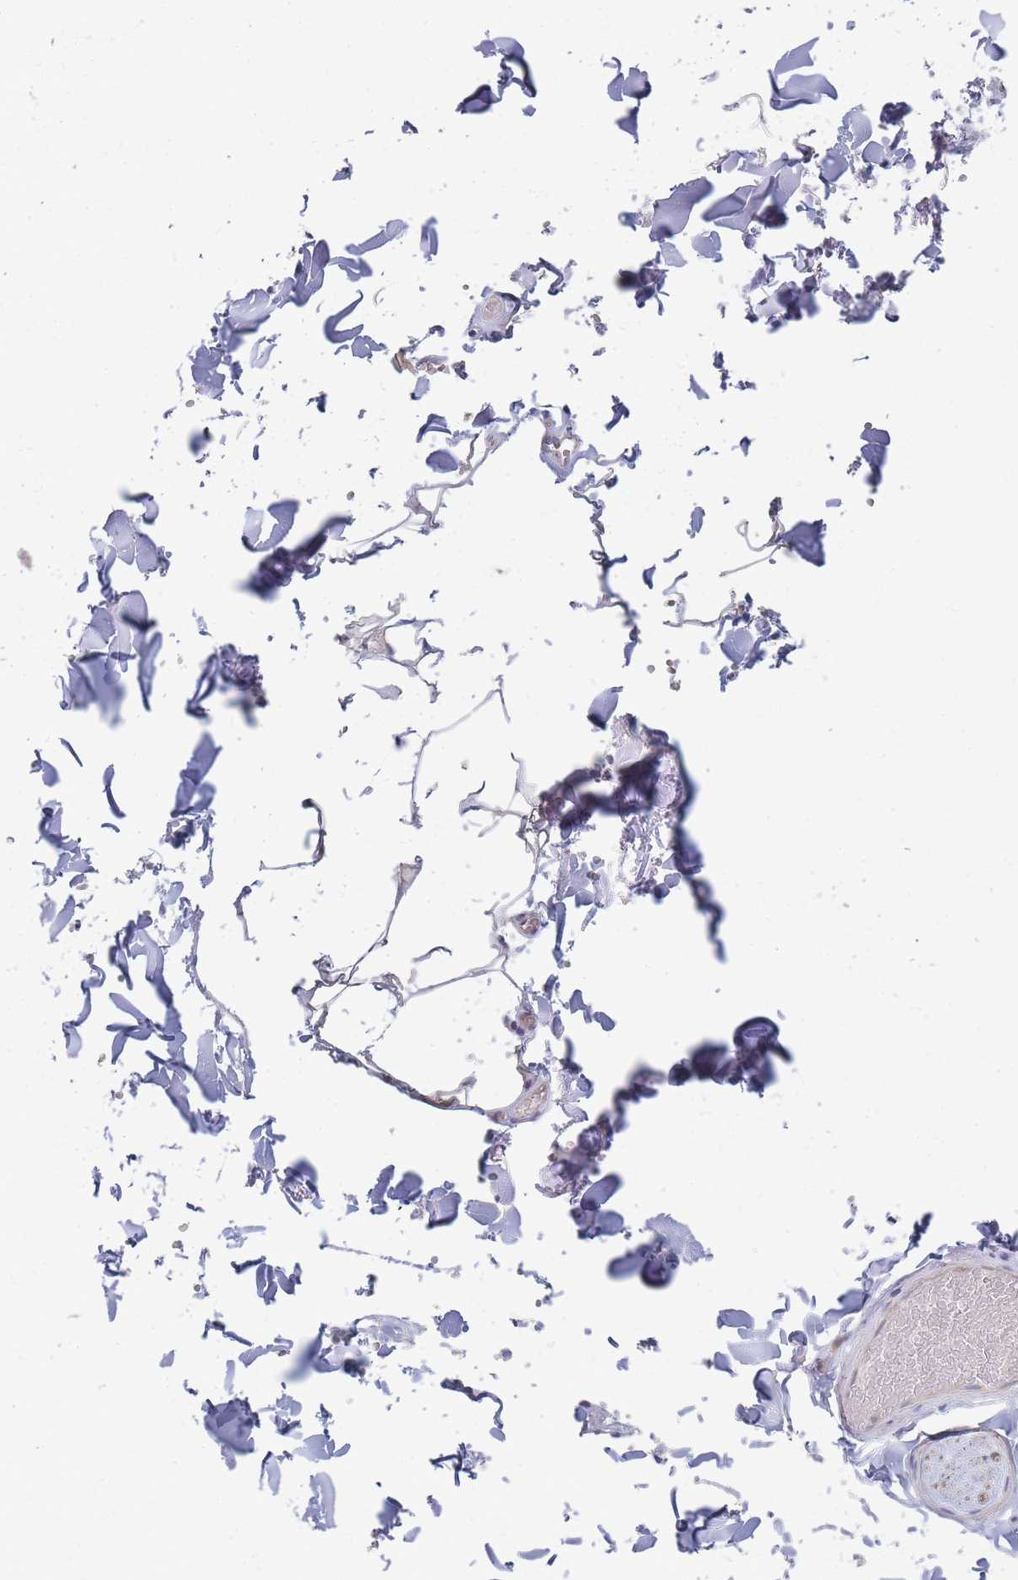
{"staining": {"intensity": "negative", "quantity": "none", "location": "none"}, "tissue": "adipose tissue", "cell_type": "Adipocytes", "image_type": "normal", "snomed": [{"axis": "morphology", "description": "Normal tissue, NOS"}, {"axis": "topography", "description": "Salivary gland"}, {"axis": "topography", "description": "Peripheral nerve tissue"}], "caption": "Protein analysis of normal adipose tissue exhibits no significant expression in adipocytes.", "gene": "SLC35F5", "patient": {"sex": "male", "age": 38}}